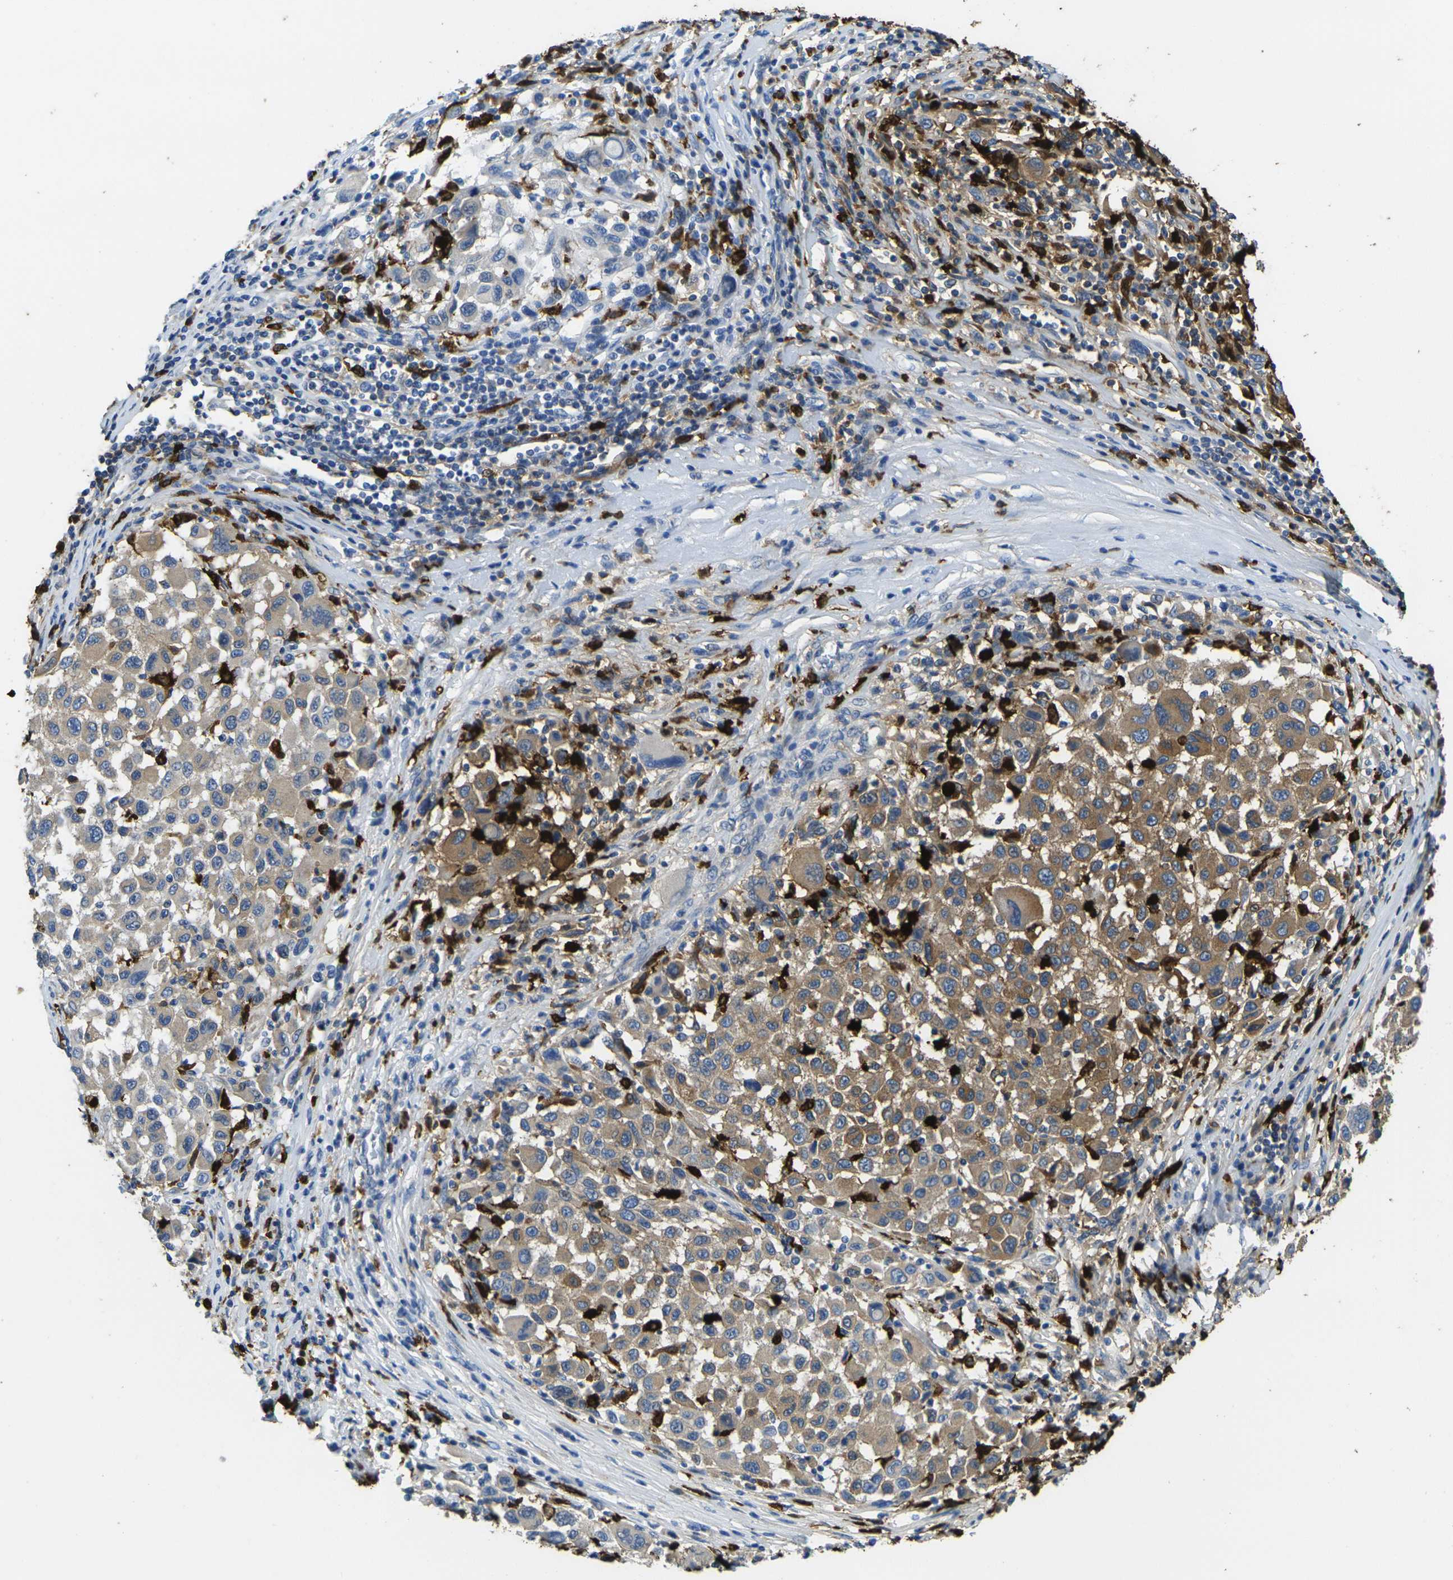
{"staining": {"intensity": "moderate", "quantity": "25%-75%", "location": "cytoplasmic/membranous"}, "tissue": "melanoma", "cell_type": "Tumor cells", "image_type": "cancer", "snomed": [{"axis": "morphology", "description": "Malignant melanoma, Metastatic site"}, {"axis": "topography", "description": "Lymph node"}], "caption": "The histopathology image reveals staining of melanoma, revealing moderate cytoplasmic/membranous protein staining (brown color) within tumor cells.", "gene": "S100A9", "patient": {"sex": "male", "age": 61}}